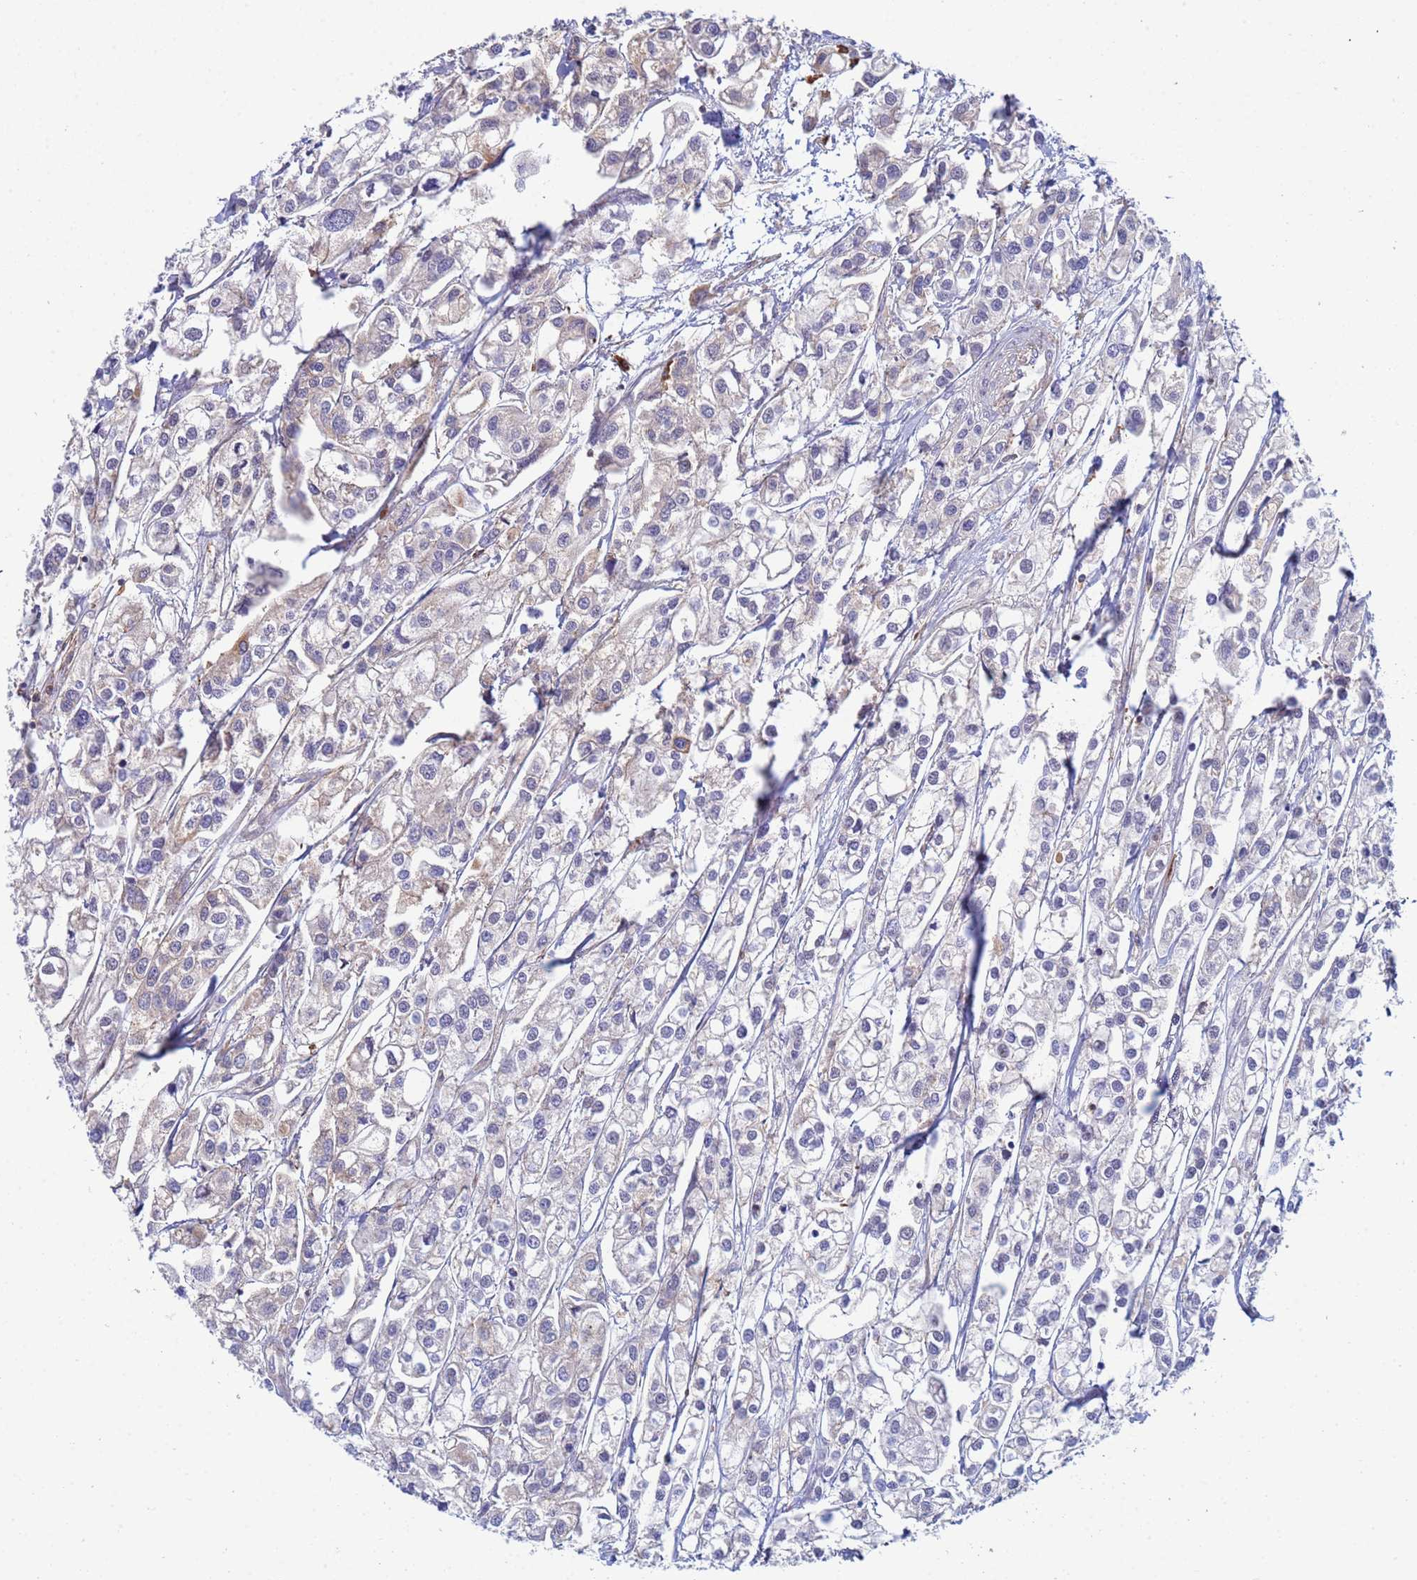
{"staining": {"intensity": "negative", "quantity": "none", "location": "none"}, "tissue": "urothelial cancer", "cell_type": "Tumor cells", "image_type": "cancer", "snomed": [{"axis": "morphology", "description": "Urothelial carcinoma, High grade"}, {"axis": "topography", "description": "Urinary bladder"}], "caption": "DAB immunohistochemical staining of human urothelial carcinoma (high-grade) demonstrates no significant expression in tumor cells. (DAB immunohistochemistry (IHC) with hematoxylin counter stain).", "gene": "ZNG1B", "patient": {"sex": "male", "age": 67}}